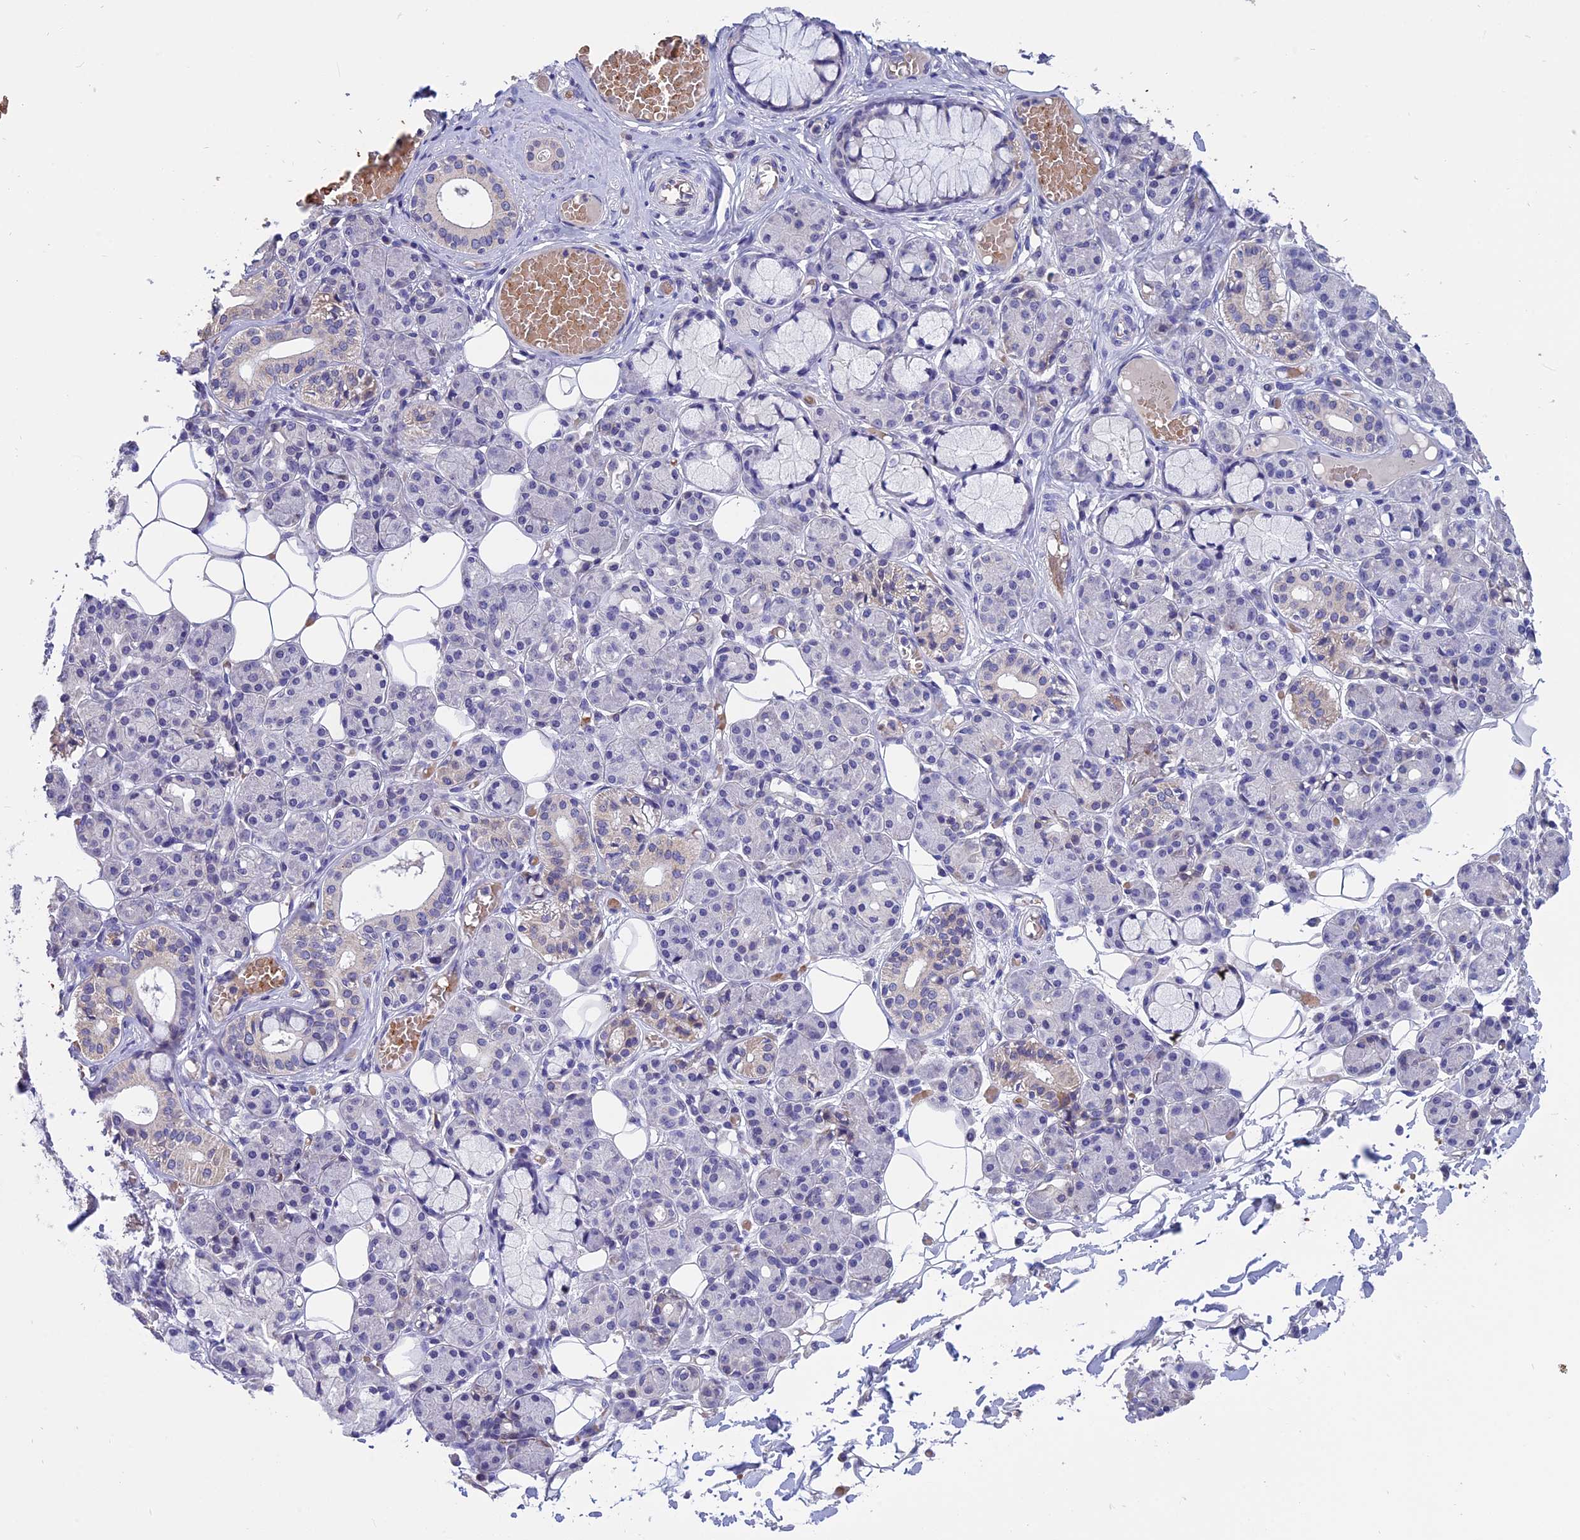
{"staining": {"intensity": "negative", "quantity": "none", "location": "none"}, "tissue": "salivary gland", "cell_type": "Glandular cells", "image_type": "normal", "snomed": [{"axis": "morphology", "description": "Normal tissue, NOS"}, {"axis": "topography", "description": "Salivary gland"}], "caption": "IHC micrograph of unremarkable salivary gland: human salivary gland stained with DAB (3,3'-diaminobenzidine) demonstrates no significant protein expression in glandular cells.", "gene": "KNOP1", "patient": {"sex": "male", "age": 63}}